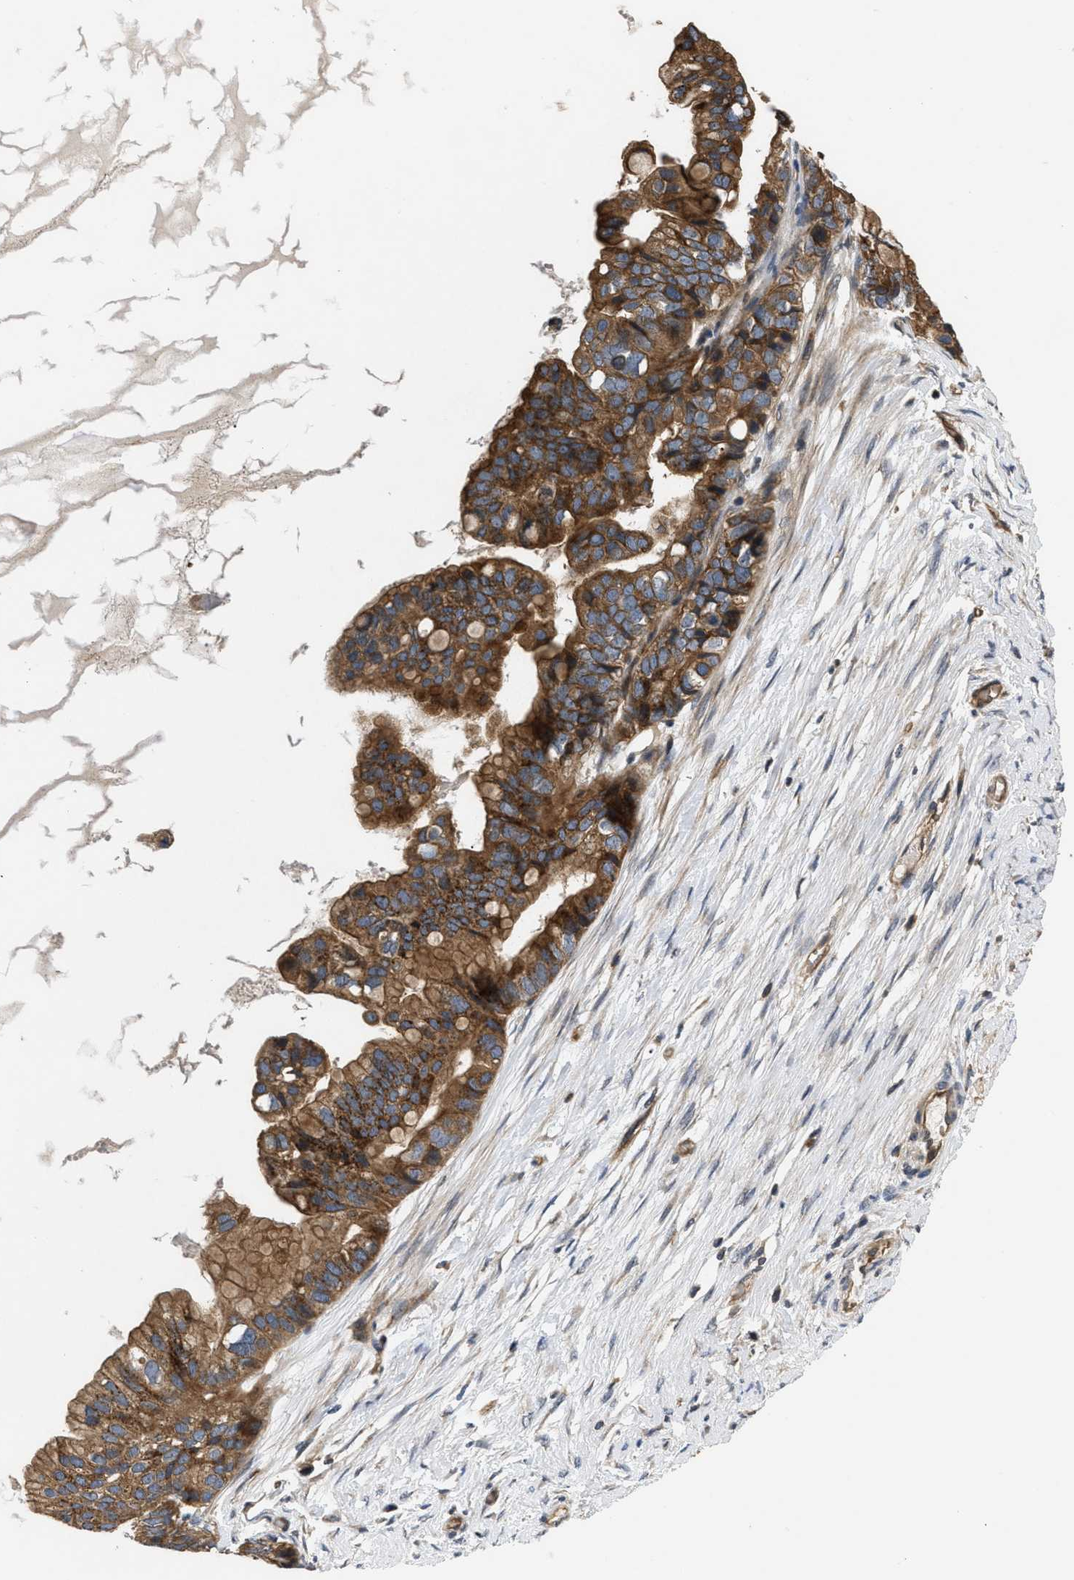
{"staining": {"intensity": "strong", "quantity": ">75%", "location": "cytoplasmic/membranous"}, "tissue": "ovarian cancer", "cell_type": "Tumor cells", "image_type": "cancer", "snomed": [{"axis": "morphology", "description": "Cystadenocarcinoma, mucinous, NOS"}, {"axis": "topography", "description": "Ovary"}], "caption": "A micrograph showing strong cytoplasmic/membranous expression in approximately >75% of tumor cells in mucinous cystadenocarcinoma (ovarian), as visualized by brown immunohistochemical staining.", "gene": "HMGCR", "patient": {"sex": "female", "age": 80}}